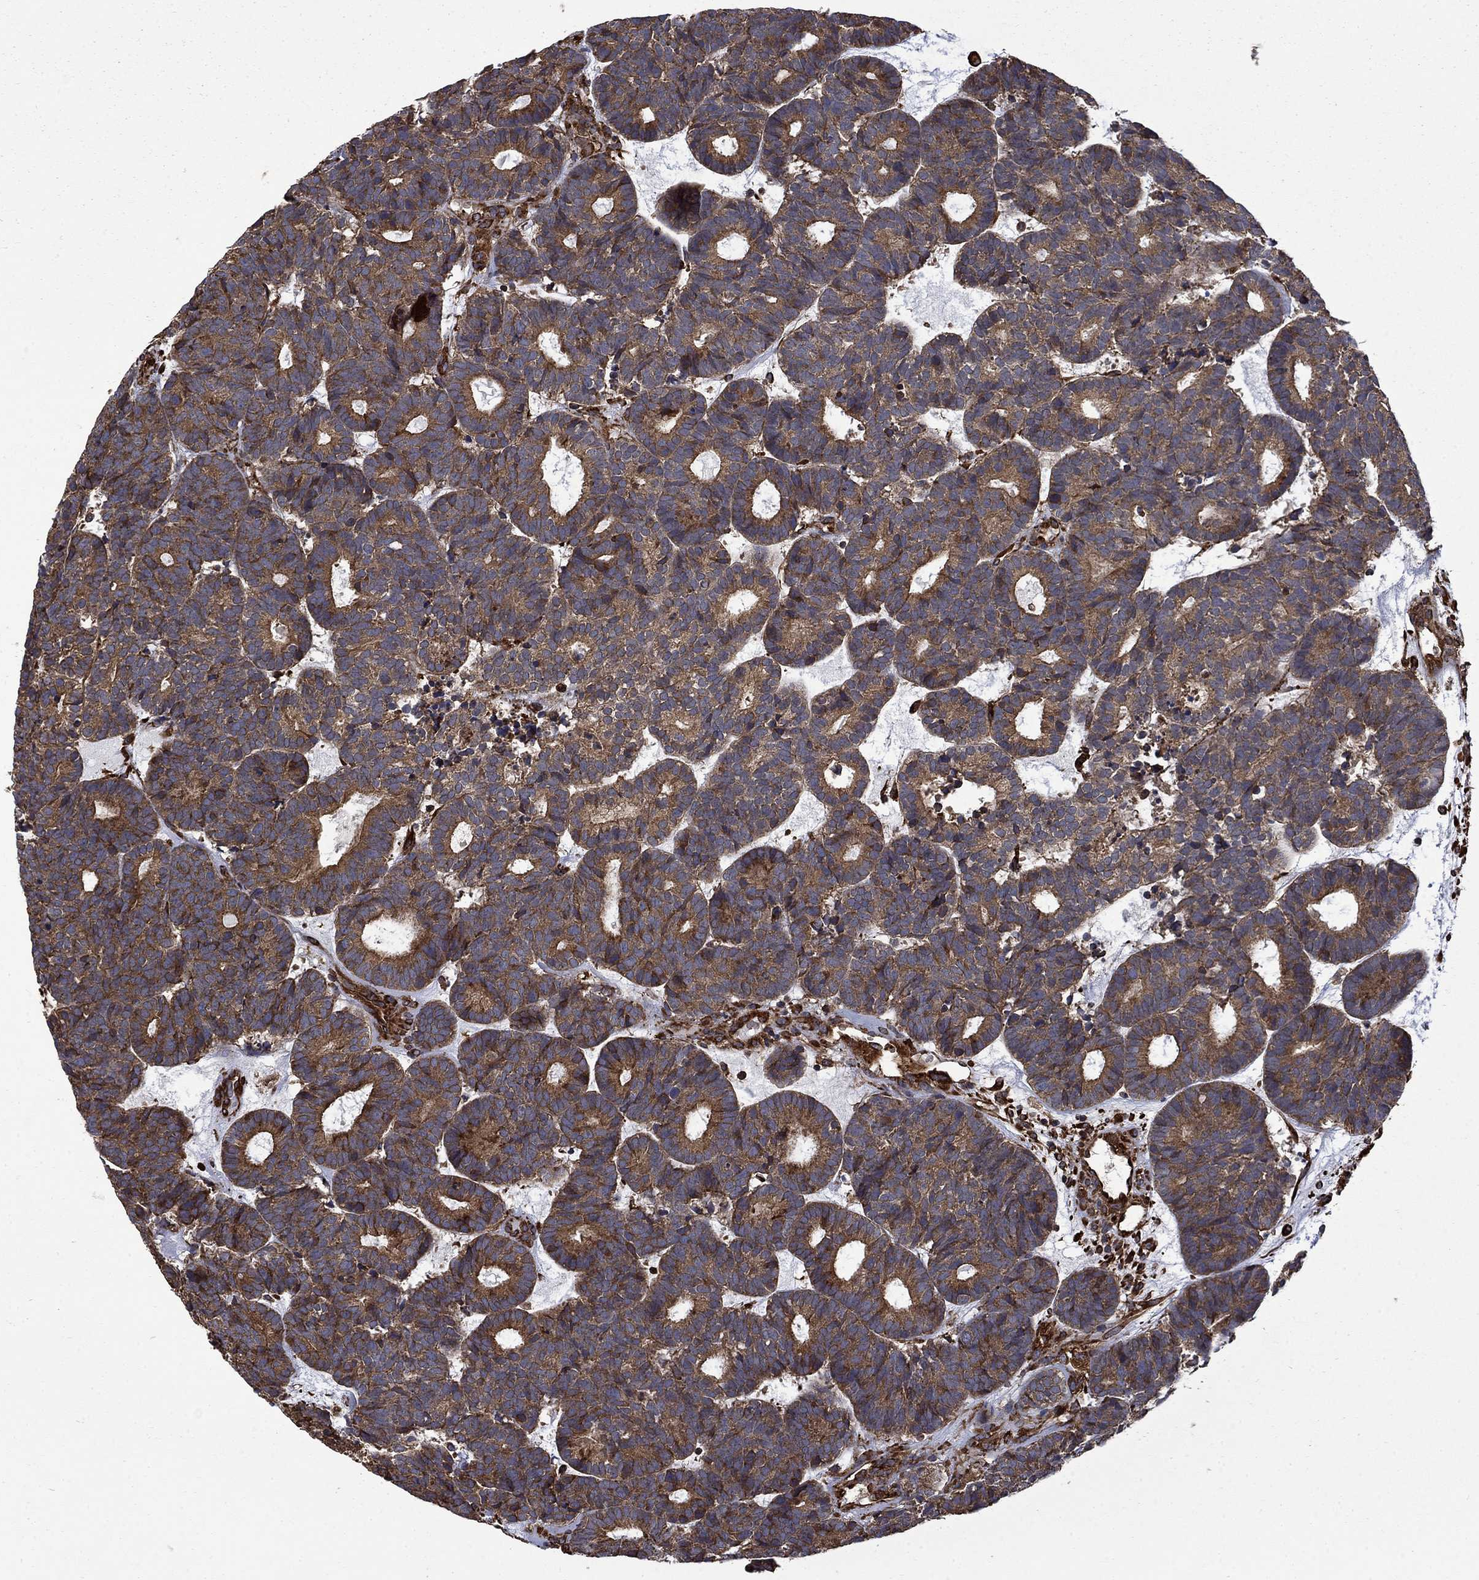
{"staining": {"intensity": "moderate", "quantity": "25%-75%", "location": "cytoplasmic/membranous"}, "tissue": "head and neck cancer", "cell_type": "Tumor cells", "image_type": "cancer", "snomed": [{"axis": "morphology", "description": "Adenocarcinoma, NOS"}, {"axis": "topography", "description": "Head-Neck"}], "caption": "High-power microscopy captured an IHC image of head and neck cancer, revealing moderate cytoplasmic/membranous positivity in approximately 25%-75% of tumor cells.", "gene": "CUTC", "patient": {"sex": "female", "age": 81}}